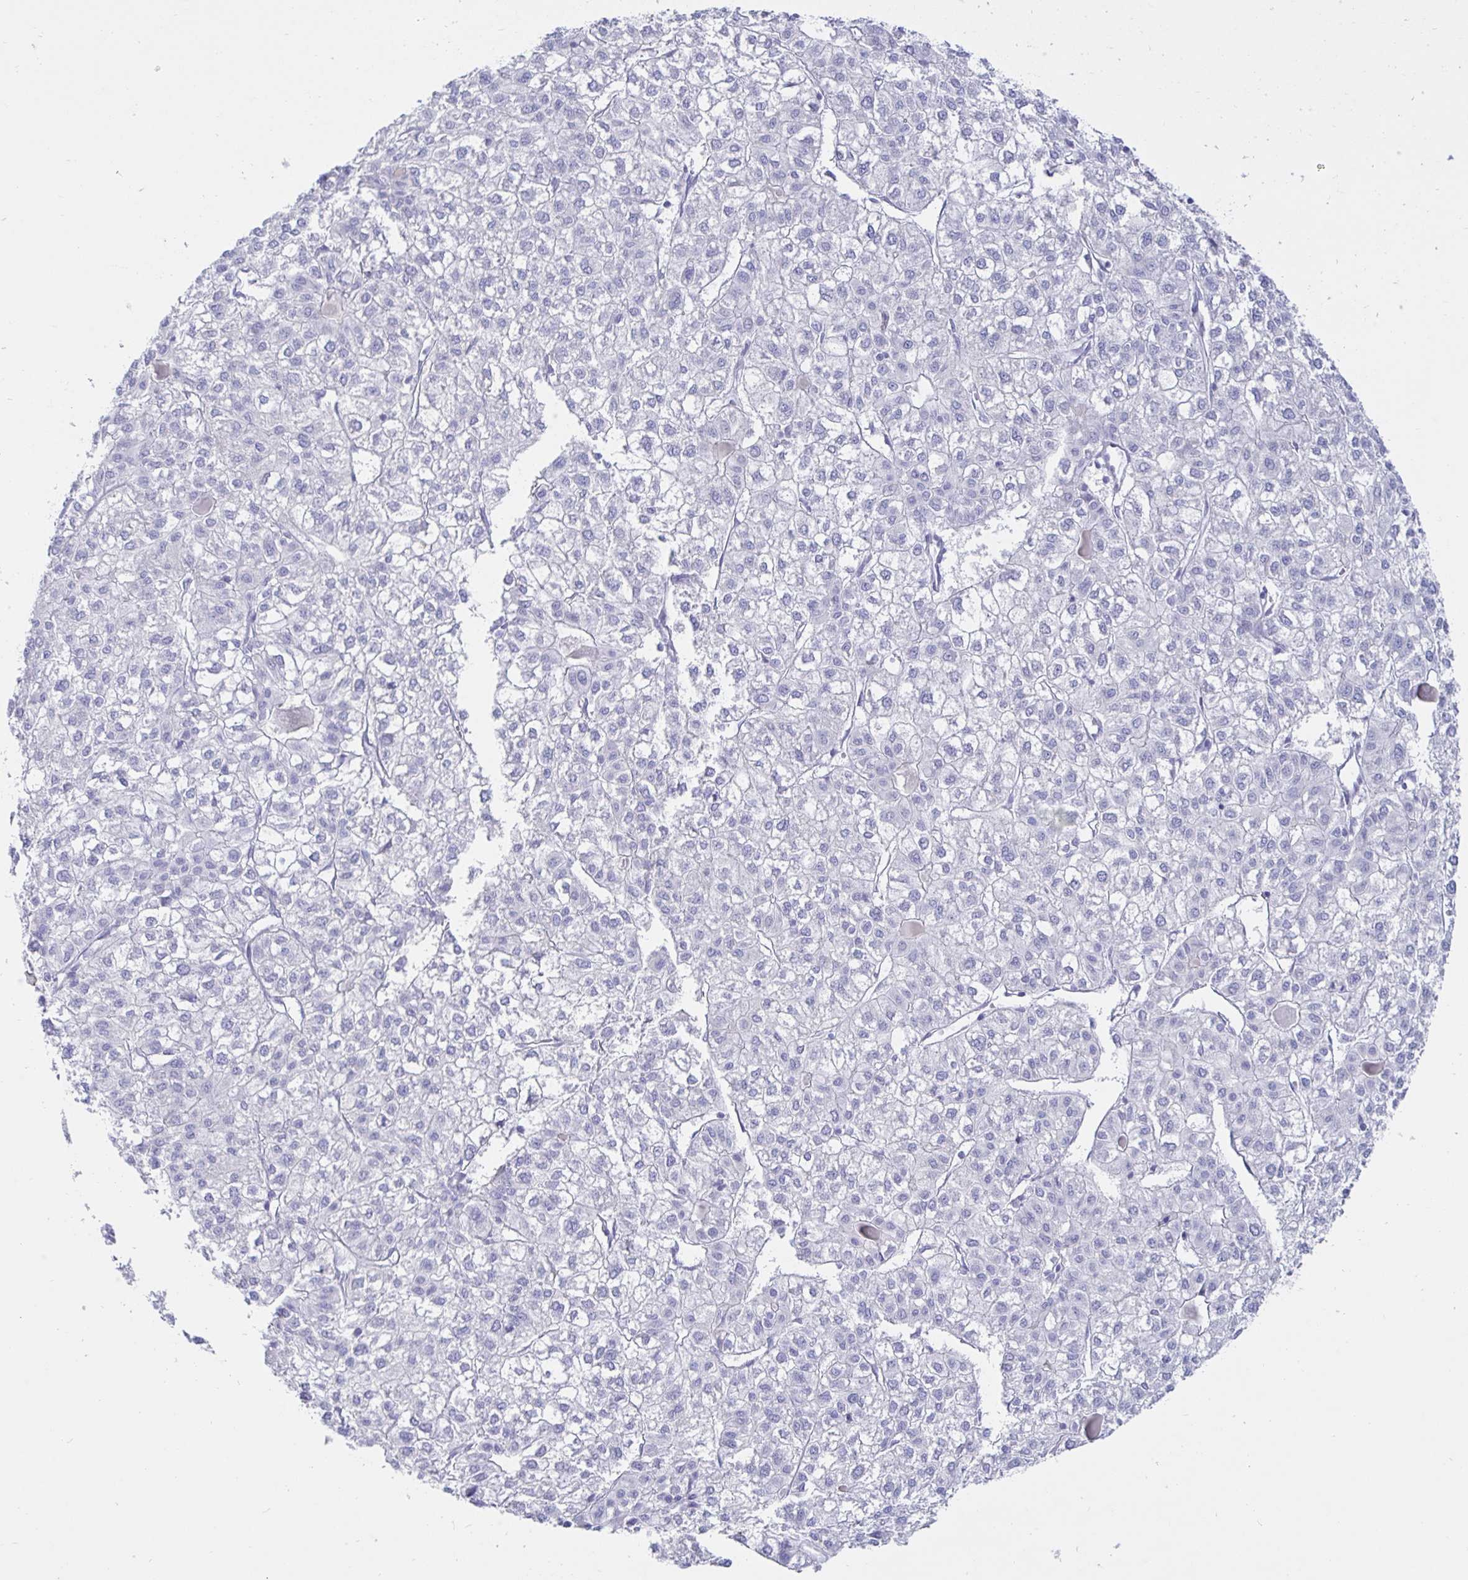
{"staining": {"intensity": "negative", "quantity": "none", "location": "none"}, "tissue": "liver cancer", "cell_type": "Tumor cells", "image_type": "cancer", "snomed": [{"axis": "morphology", "description": "Carcinoma, Hepatocellular, NOS"}, {"axis": "topography", "description": "Liver"}], "caption": "High power microscopy photomicrograph of an immunohistochemistry (IHC) photomicrograph of hepatocellular carcinoma (liver), revealing no significant positivity in tumor cells.", "gene": "KCNH6", "patient": {"sex": "female", "age": 43}}